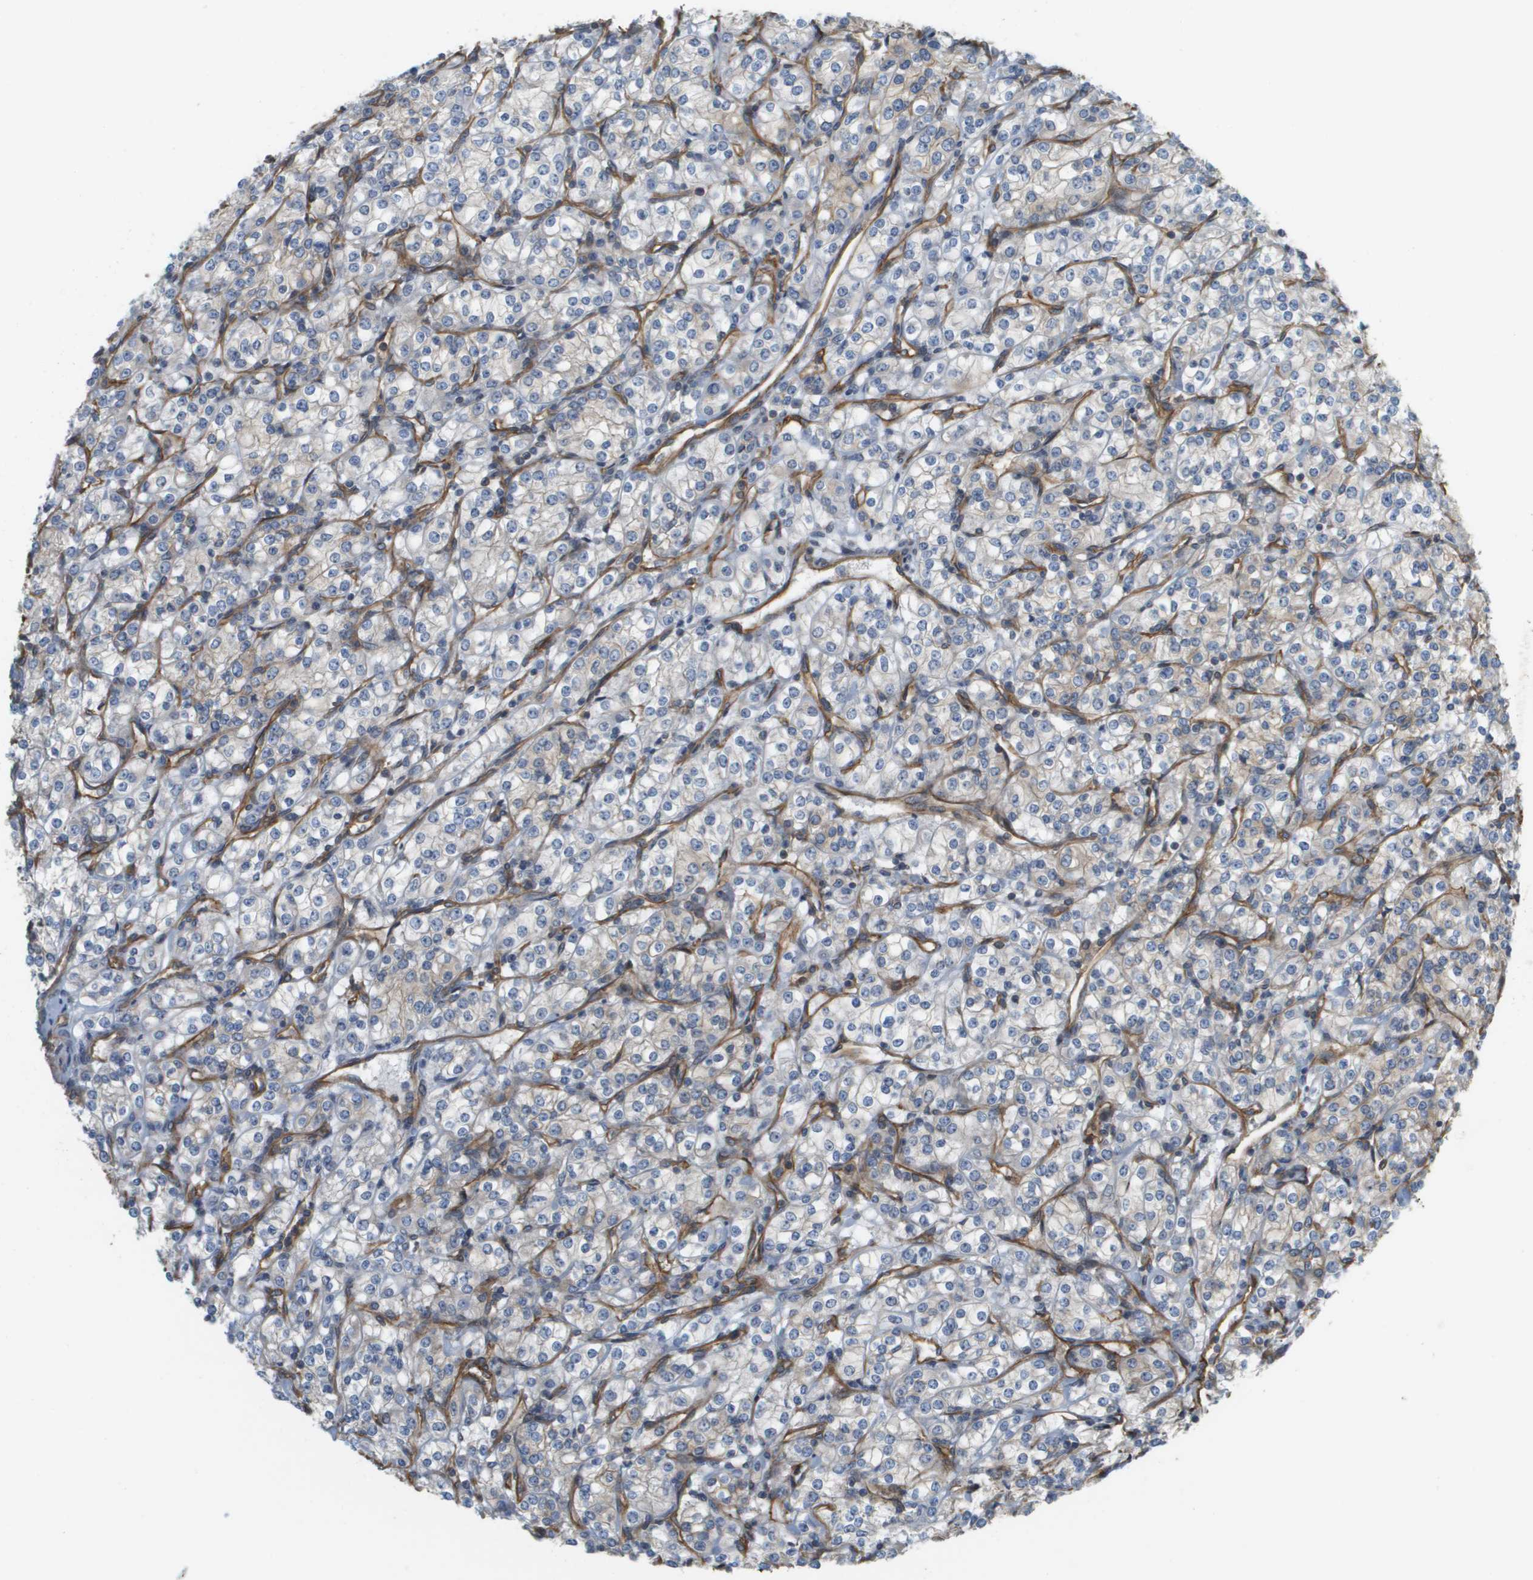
{"staining": {"intensity": "negative", "quantity": "none", "location": "none"}, "tissue": "renal cancer", "cell_type": "Tumor cells", "image_type": "cancer", "snomed": [{"axis": "morphology", "description": "Adenocarcinoma, NOS"}, {"axis": "topography", "description": "Kidney"}], "caption": "A histopathology image of human renal adenocarcinoma is negative for staining in tumor cells.", "gene": "SGMS2", "patient": {"sex": "male", "age": 77}}